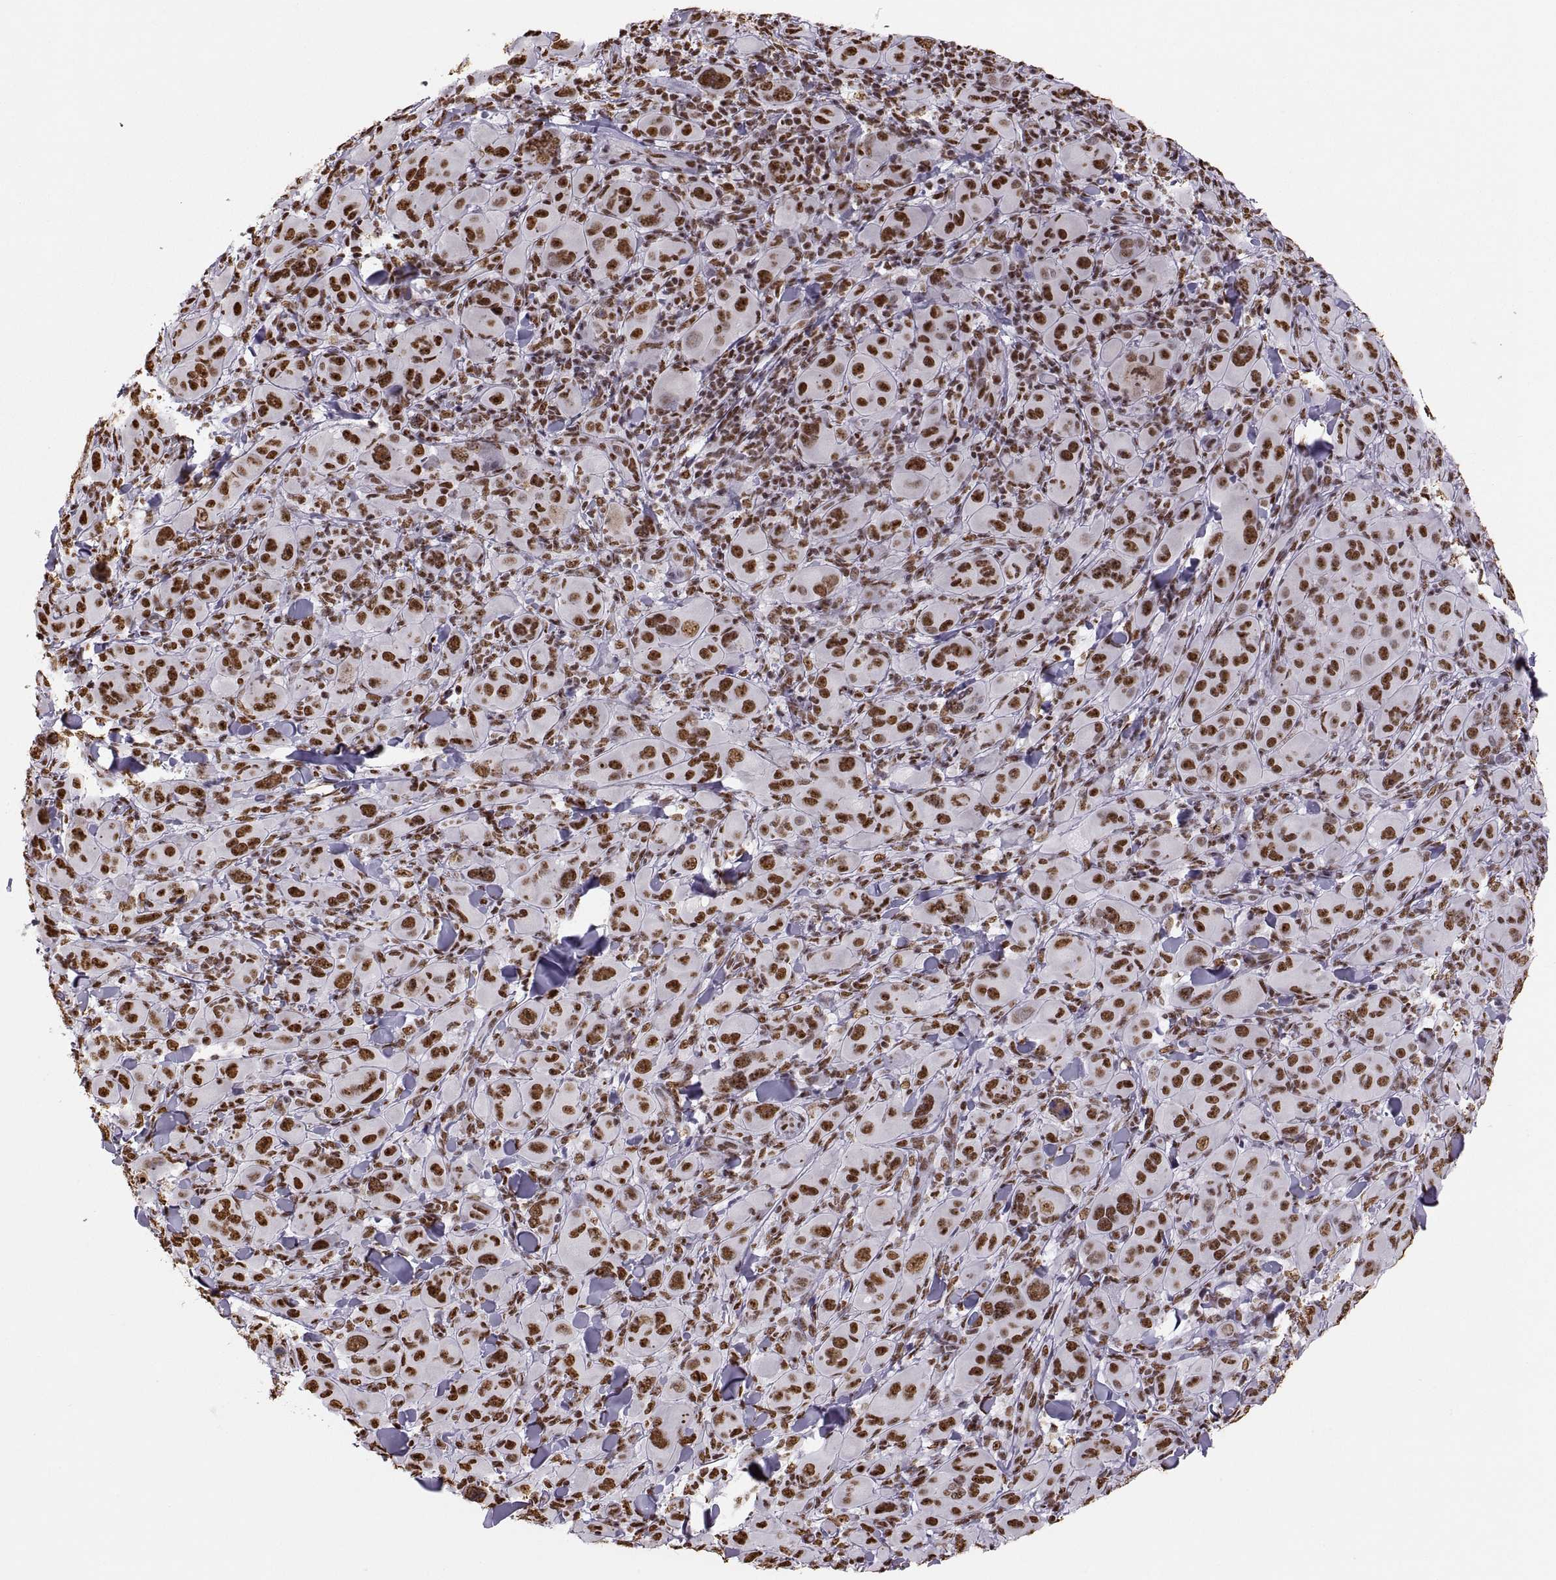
{"staining": {"intensity": "strong", "quantity": "25%-75%", "location": "nuclear"}, "tissue": "melanoma", "cell_type": "Tumor cells", "image_type": "cancer", "snomed": [{"axis": "morphology", "description": "Malignant melanoma, NOS"}, {"axis": "topography", "description": "Skin"}], "caption": "Immunohistochemistry of human malignant melanoma demonstrates high levels of strong nuclear staining in about 25%-75% of tumor cells. The protein is shown in brown color, while the nuclei are stained blue.", "gene": "SNAI1", "patient": {"sex": "female", "age": 87}}